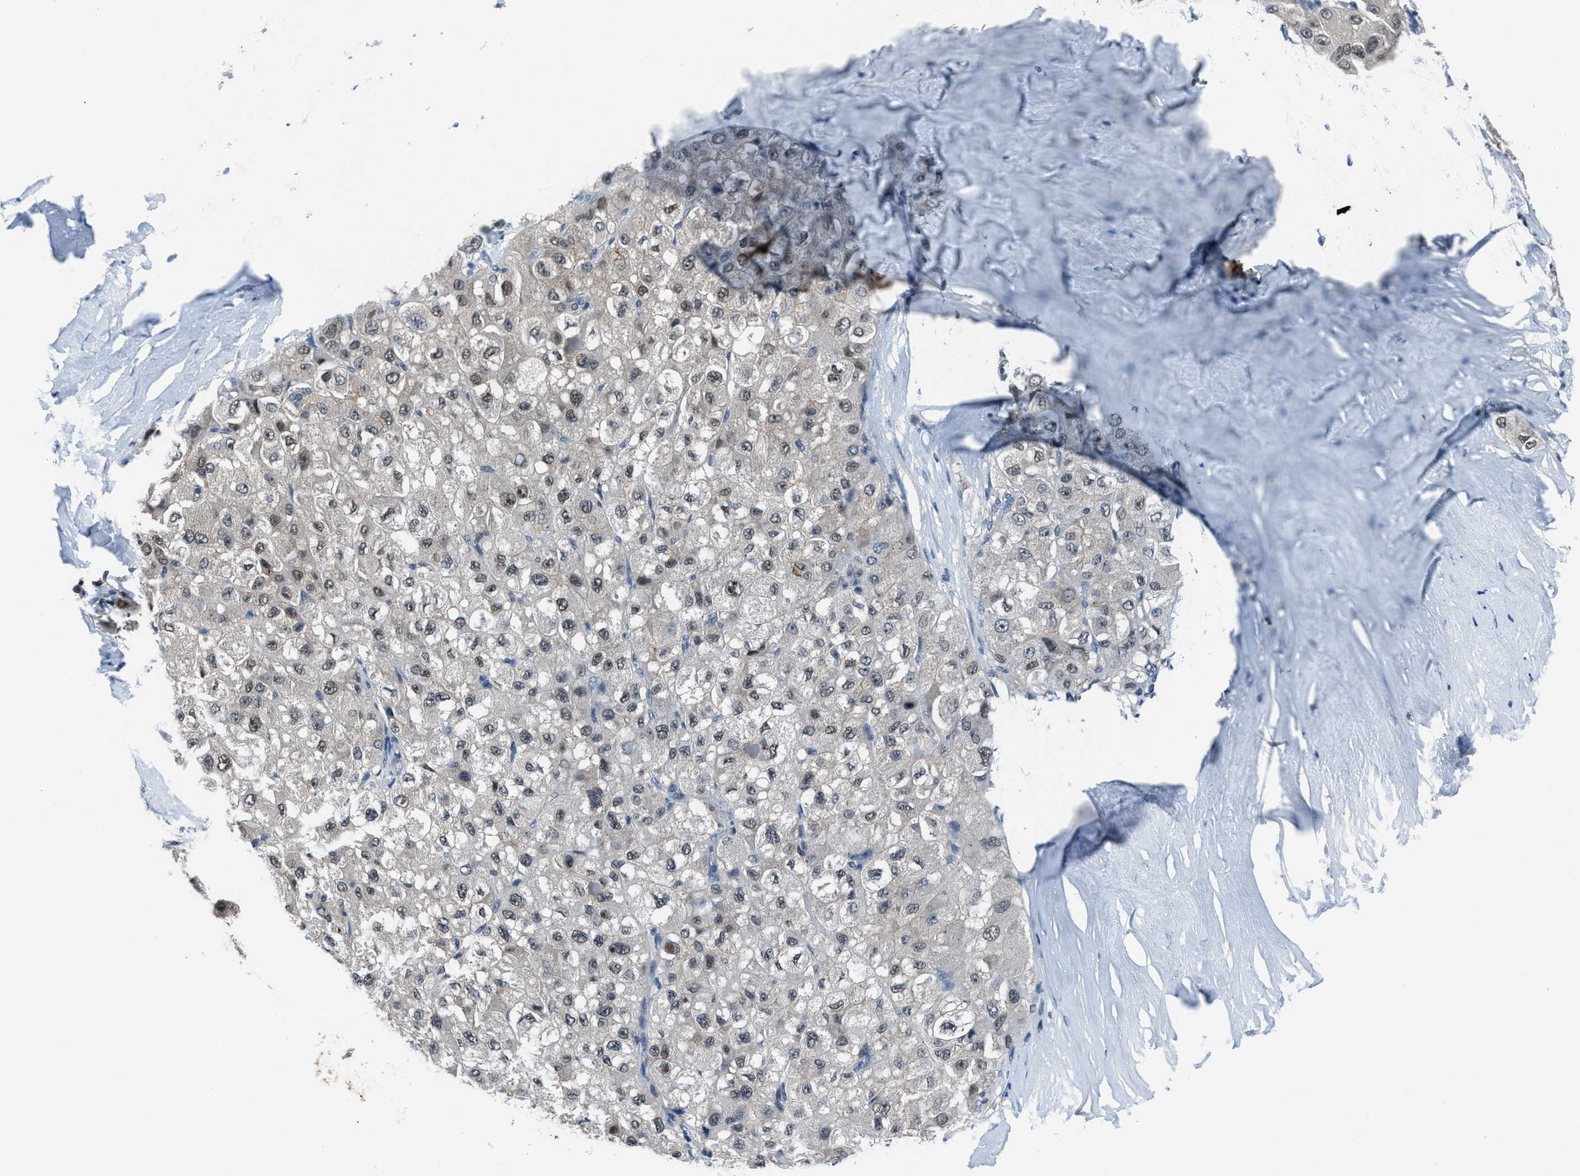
{"staining": {"intensity": "weak", "quantity": ">75%", "location": "nuclear"}, "tissue": "liver cancer", "cell_type": "Tumor cells", "image_type": "cancer", "snomed": [{"axis": "morphology", "description": "Carcinoma, Hepatocellular, NOS"}, {"axis": "topography", "description": "Liver"}], "caption": "Liver cancer stained for a protein shows weak nuclear positivity in tumor cells. (Brightfield microscopy of DAB IHC at high magnification).", "gene": "DUSP19", "patient": {"sex": "male", "age": 80}}